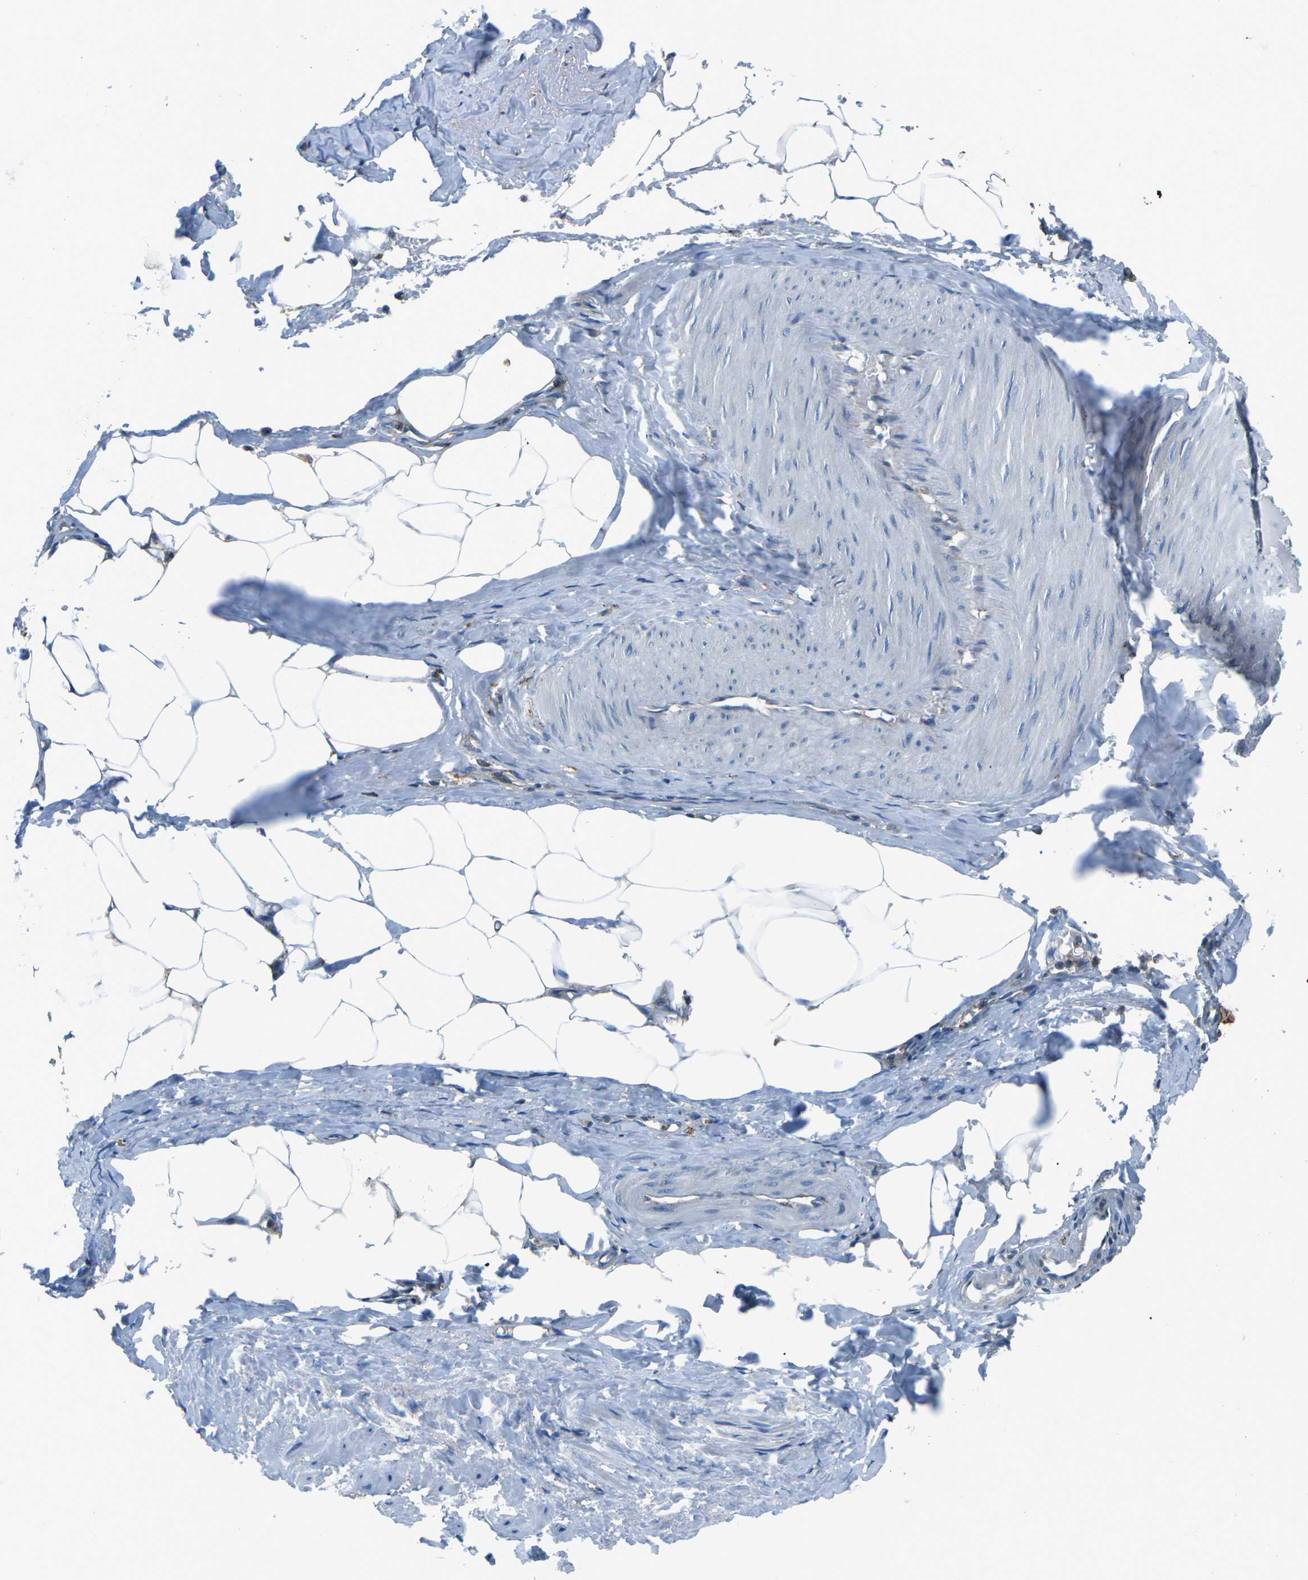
{"staining": {"intensity": "negative", "quantity": "none", "location": "none"}, "tissue": "adipose tissue", "cell_type": "Adipocytes", "image_type": "normal", "snomed": [{"axis": "morphology", "description": "Normal tissue, NOS"}, {"axis": "topography", "description": "Soft tissue"}, {"axis": "topography", "description": "Vascular tissue"}], "caption": "High magnification brightfield microscopy of normal adipose tissue stained with DAB (3,3'-diaminobenzidine) (brown) and counterstained with hematoxylin (blue): adipocytes show no significant positivity. The staining was performed using DAB to visualize the protein expression in brown, while the nuclei were stained in blue with hematoxylin (Magnification: 20x).", "gene": "CDK17", "patient": {"sex": "female", "age": 35}}